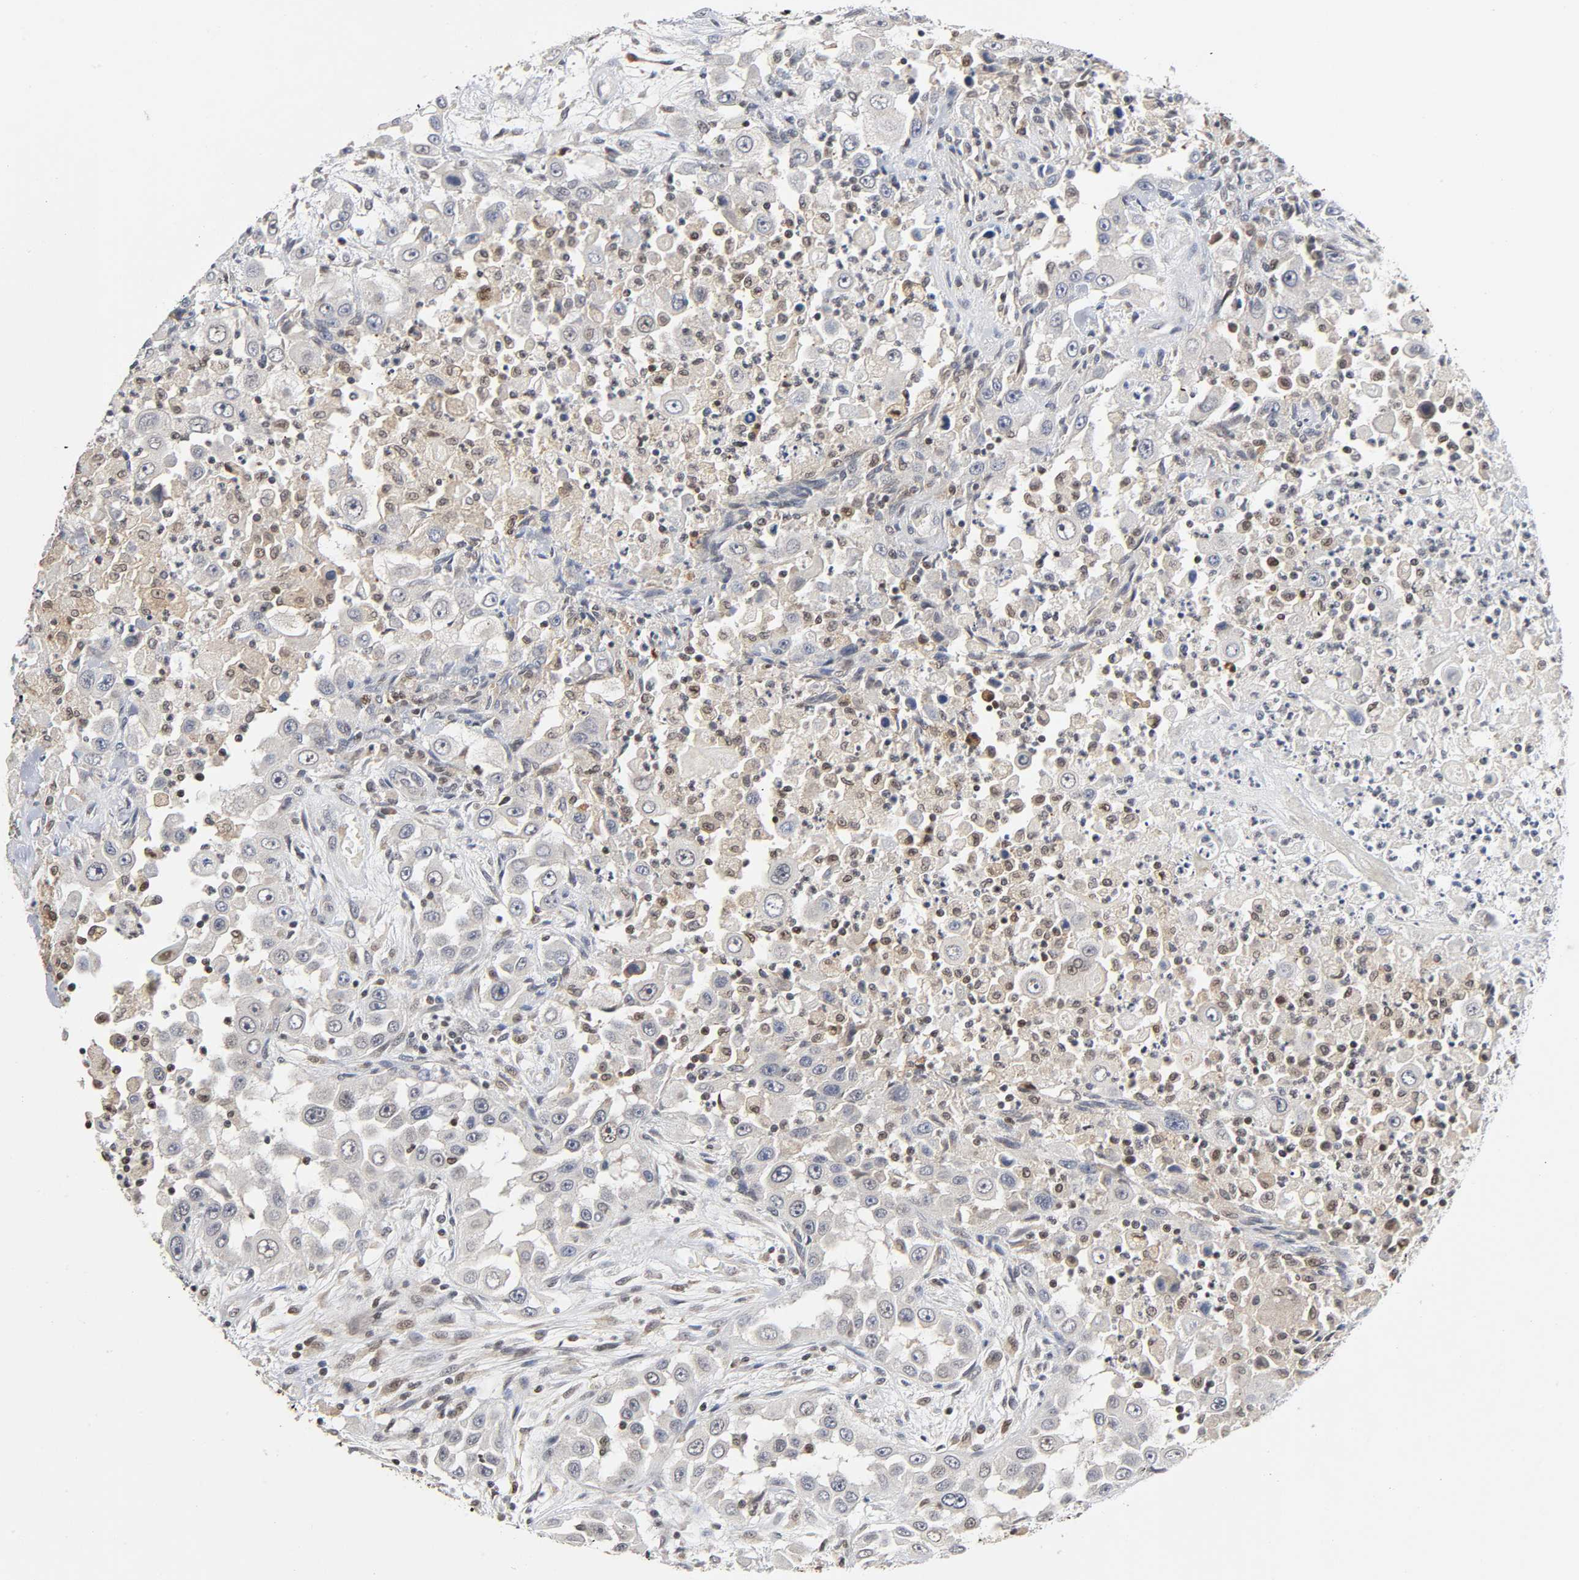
{"staining": {"intensity": "negative", "quantity": "none", "location": "none"}, "tissue": "head and neck cancer", "cell_type": "Tumor cells", "image_type": "cancer", "snomed": [{"axis": "morphology", "description": "Carcinoma, NOS"}, {"axis": "topography", "description": "Head-Neck"}], "caption": "Immunohistochemistry (IHC) of human carcinoma (head and neck) reveals no positivity in tumor cells.", "gene": "KAT2B", "patient": {"sex": "male", "age": 87}}